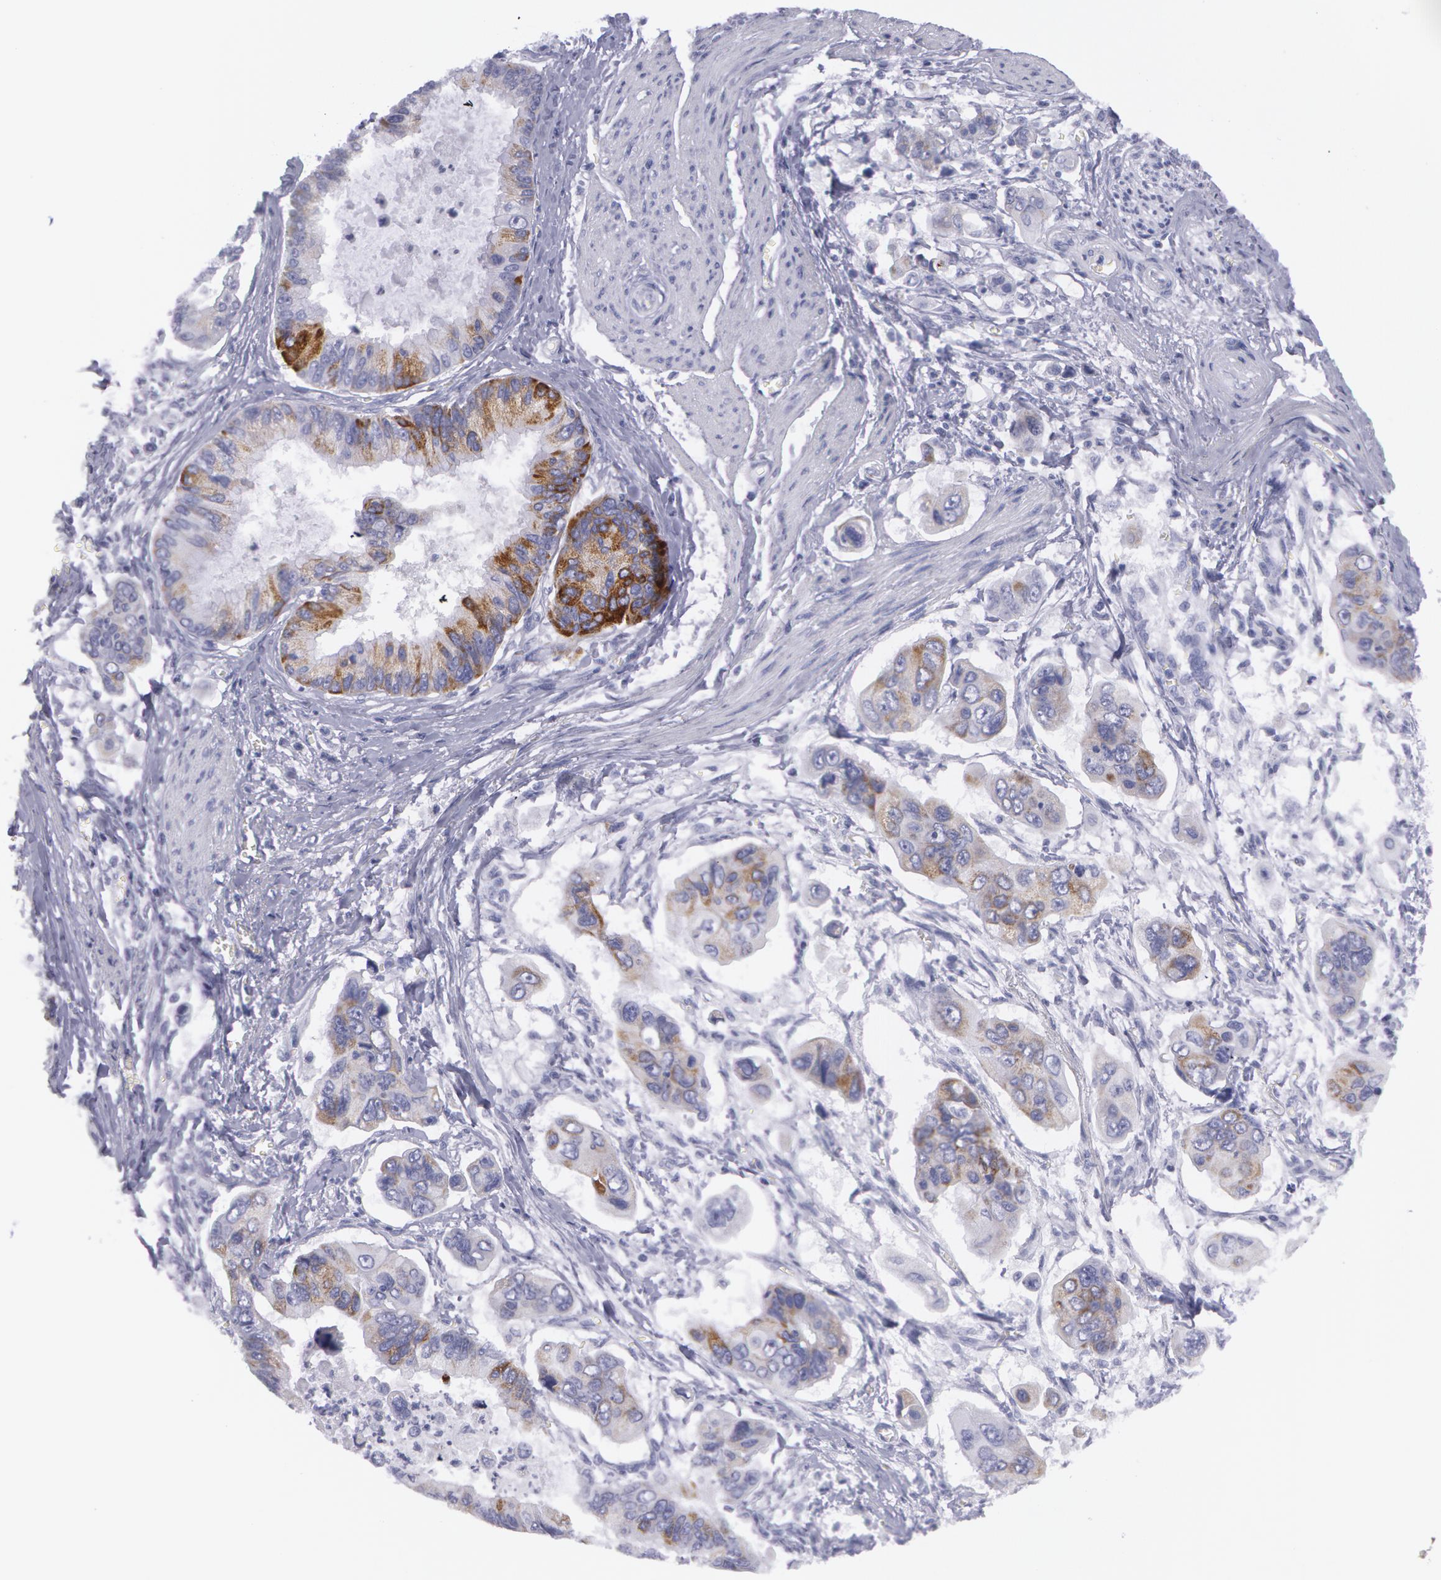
{"staining": {"intensity": "moderate", "quantity": "<25%", "location": "cytoplasmic/membranous"}, "tissue": "stomach cancer", "cell_type": "Tumor cells", "image_type": "cancer", "snomed": [{"axis": "morphology", "description": "Adenocarcinoma, NOS"}, {"axis": "topography", "description": "Stomach, upper"}], "caption": "Protein expression analysis of adenocarcinoma (stomach) shows moderate cytoplasmic/membranous expression in about <25% of tumor cells.", "gene": "AMACR", "patient": {"sex": "male", "age": 80}}